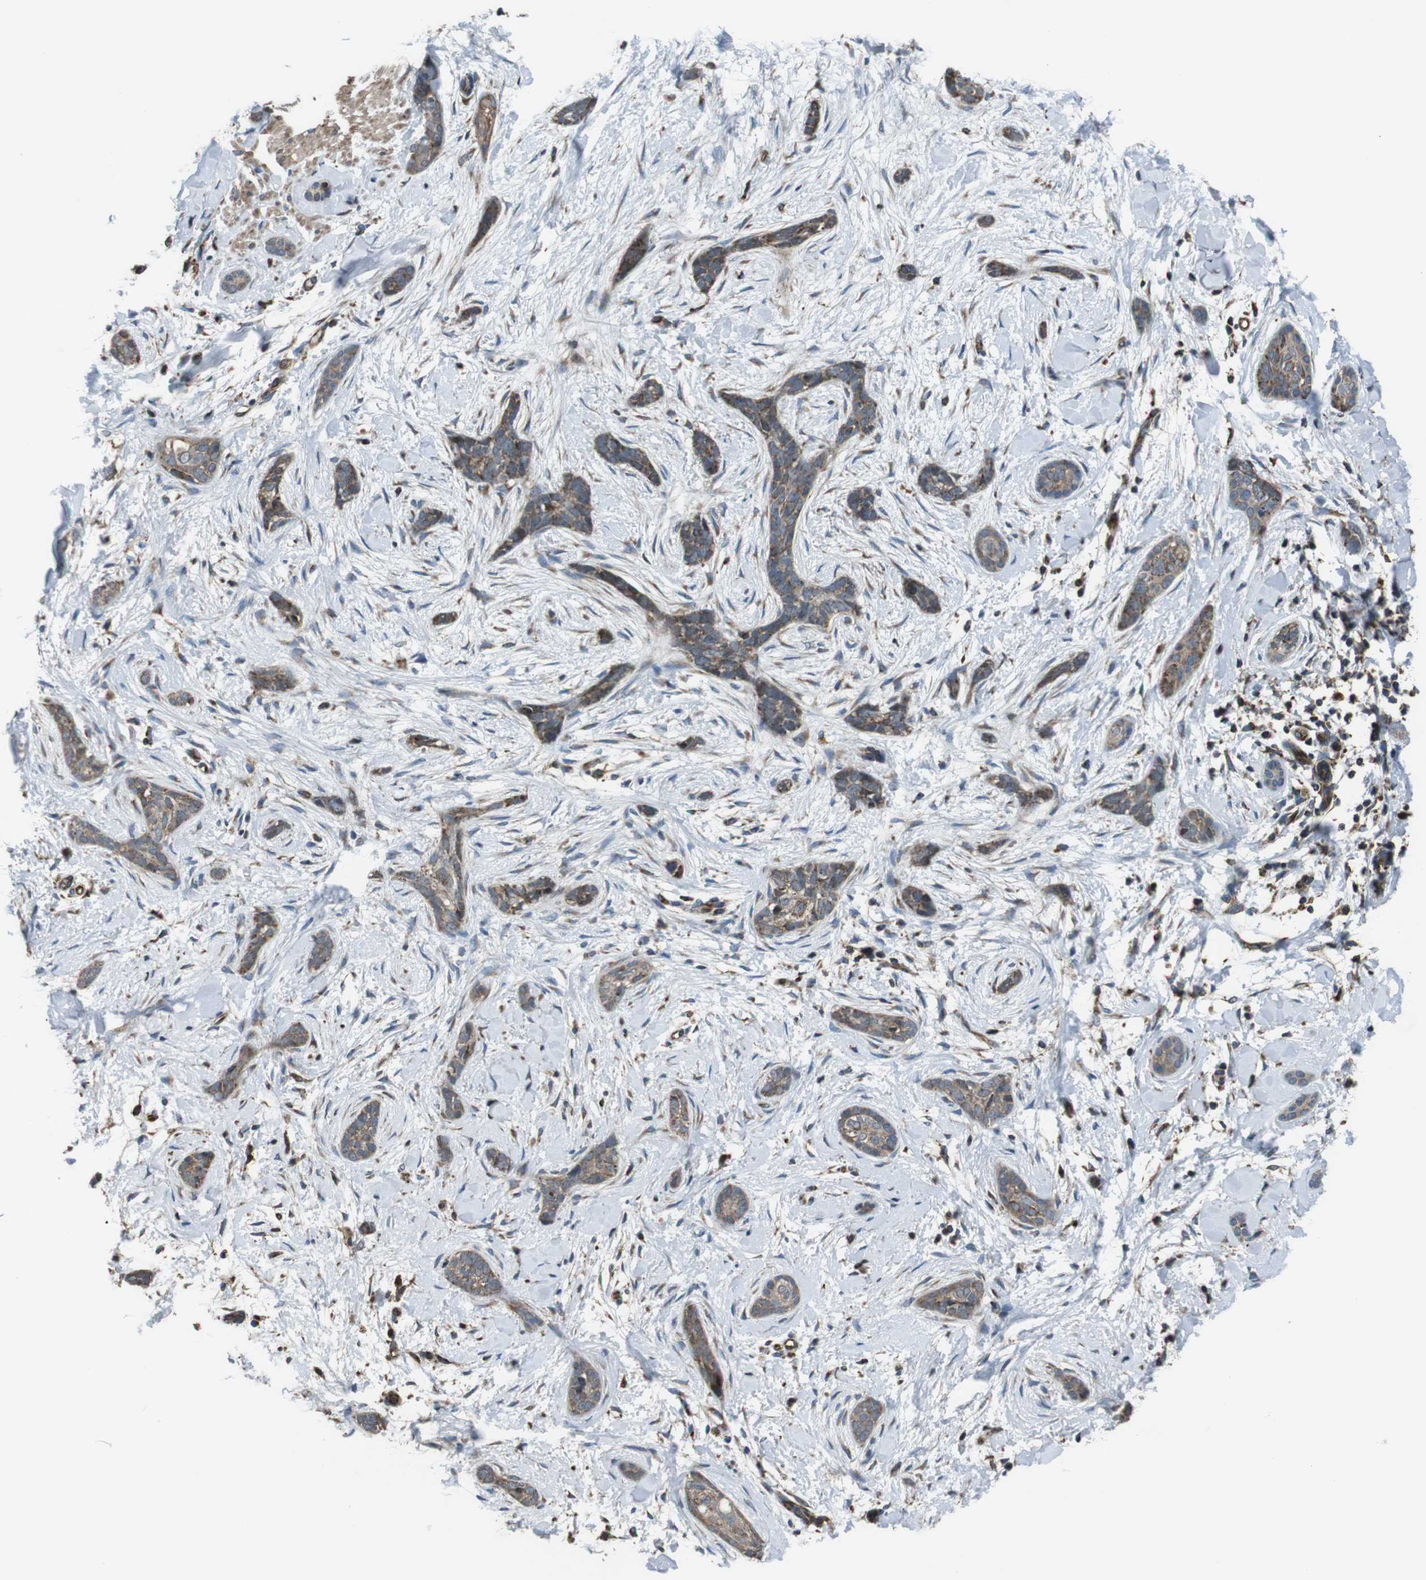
{"staining": {"intensity": "moderate", "quantity": ">75%", "location": "cytoplasmic/membranous"}, "tissue": "skin cancer", "cell_type": "Tumor cells", "image_type": "cancer", "snomed": [{"axis": "morphology", "description": "Basal cell carcinoma"}, {"axis": "morphology", "description": "Adnexal tumor, benign"}, {"axis": "topography", "description": "Skin"}], "caption": "Immunohistochemistry (IHC) of skin cancer exhibits medium levels of moderate cytoplasmic/membranous staining in about >75% of tumor cells. (Brightfield microscopy of DAB IHC at high magnification).", "gene": "GIMAP8", "patient": {"sex": "female", "age": 42}}